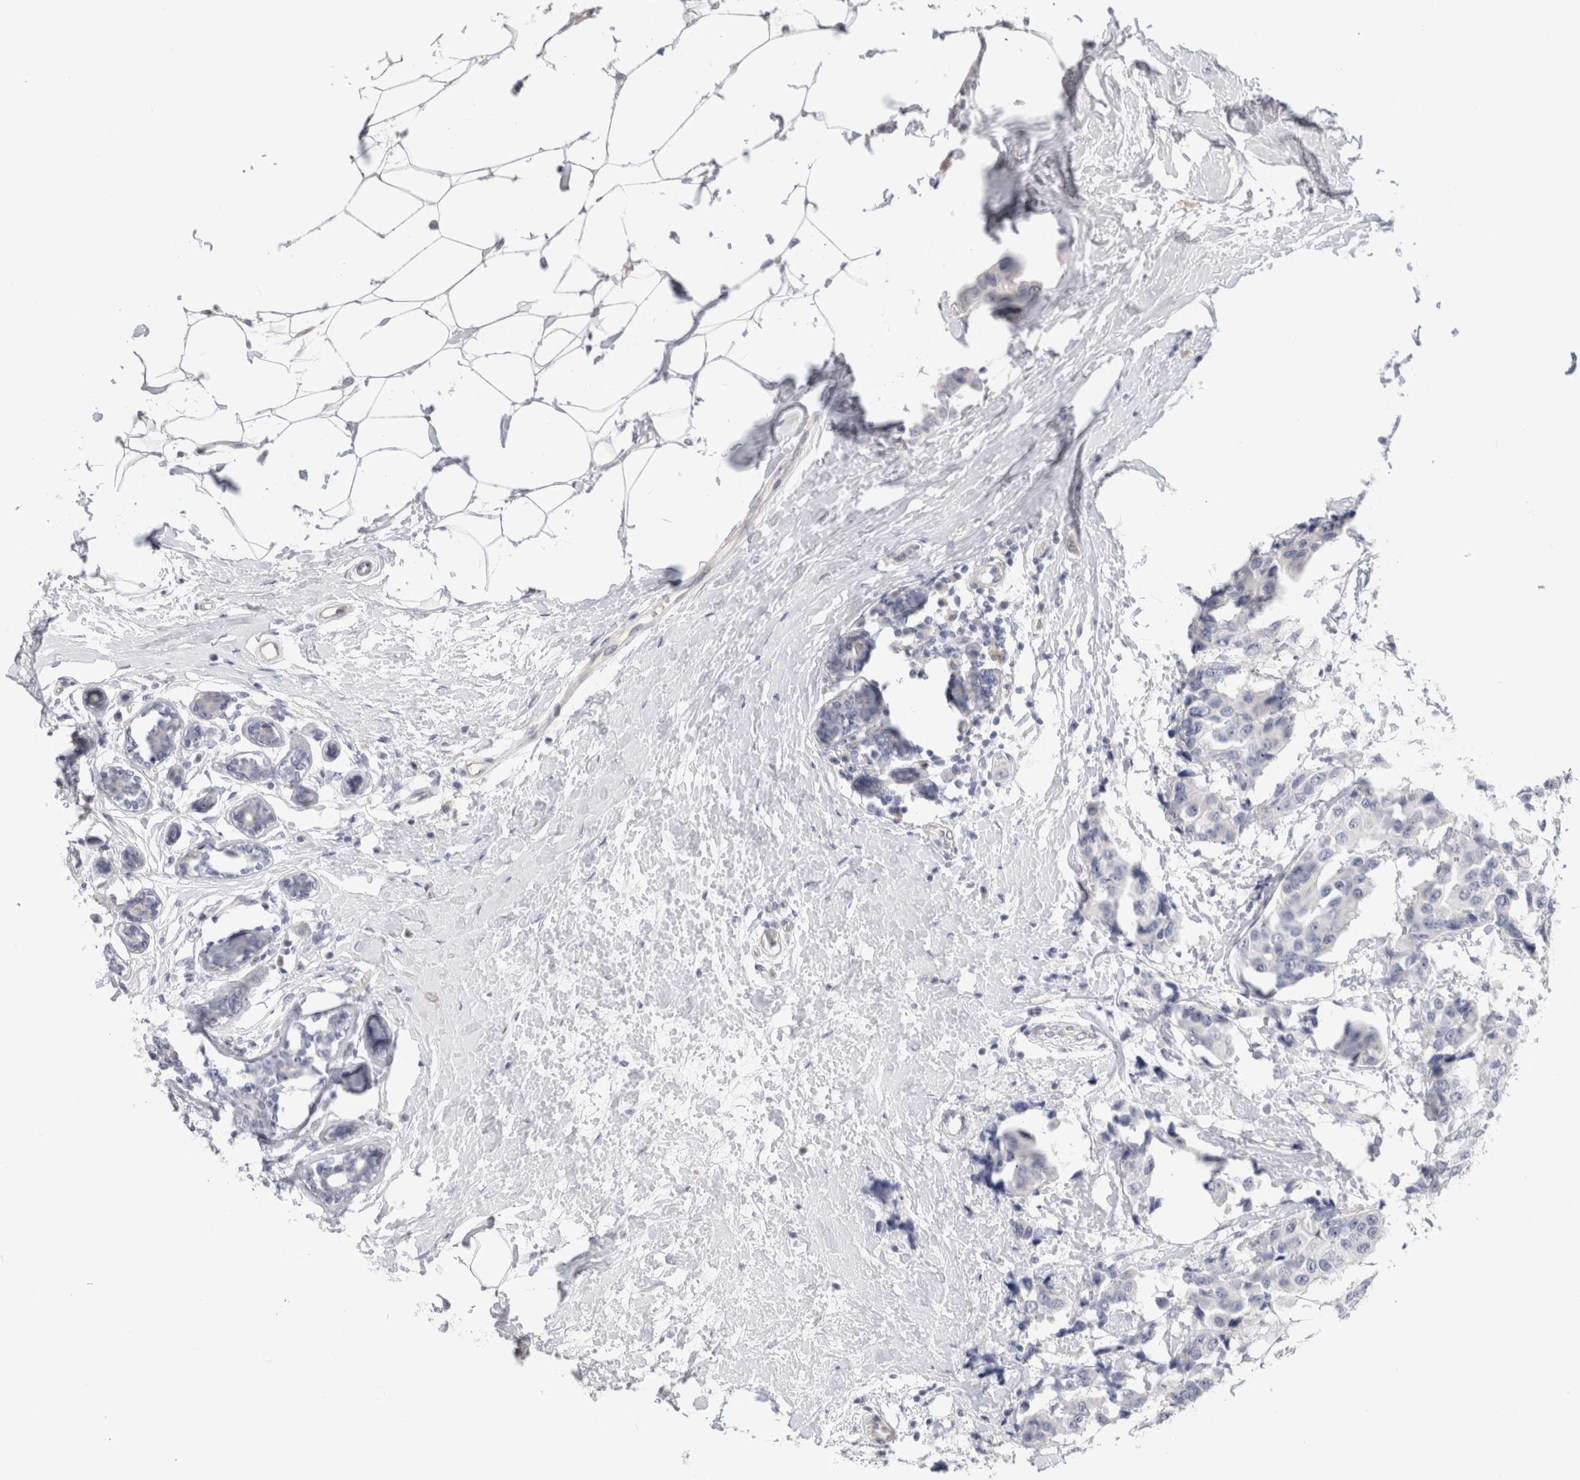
{"staining": {"intensity": "negative", "quantity": "none", "location": "none"}, "tissue": "breast cancer", "cell_type": "Tumor cells", "image_type": "cancer", "snomed": [{"axis": "morphology", "description": "Normal tissue, NOS"}, {"axis": "morphology", "description": "Duct carcinoma"}, {"axis": "topography", "description": "Breast"}], "caption": "This is an immunohistochemistry (IHC) histopathology image of human breast infiltrating ductal carcinoma. There is no staining in tumor cells.", "gene": "AFP", "patient": {"sex": "female", "age": 39}}